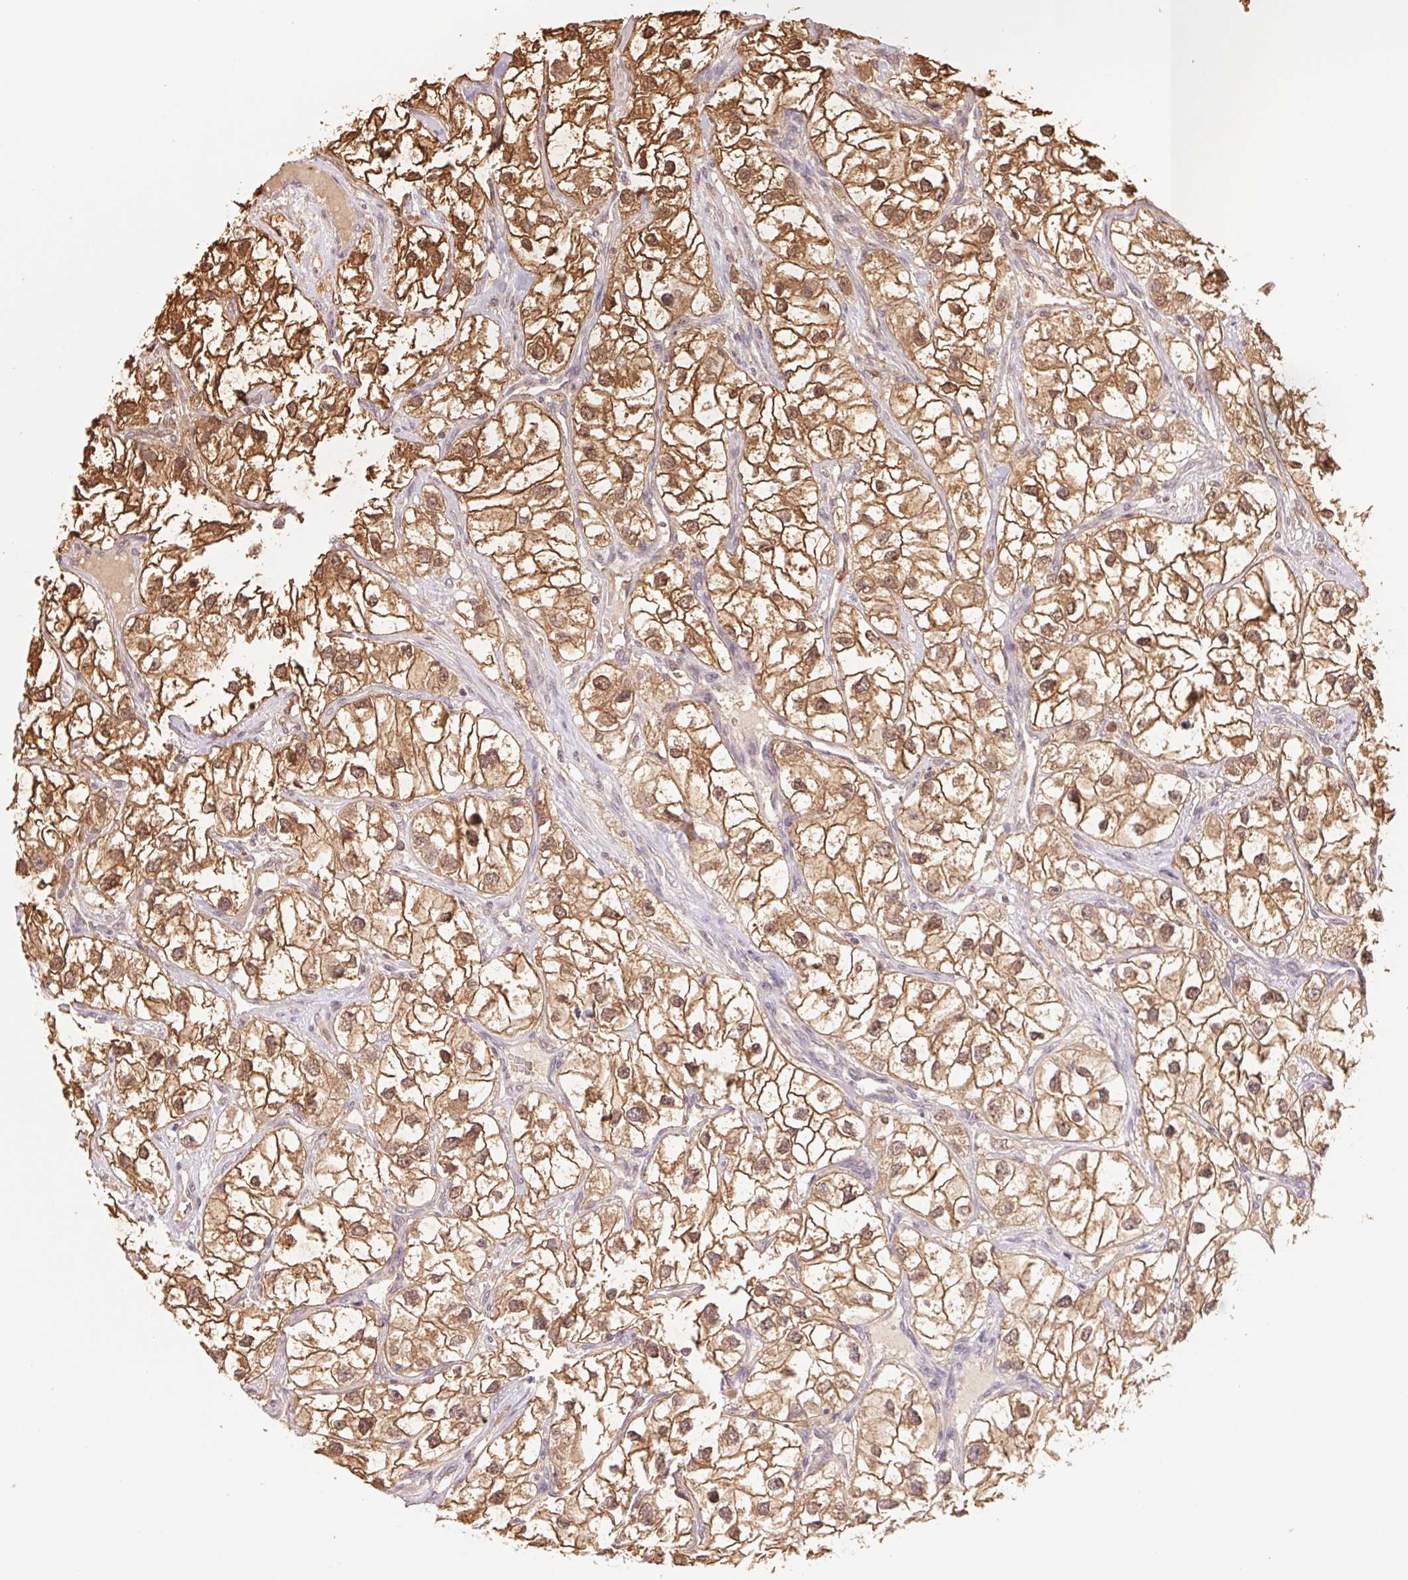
{"staining": {"intensity": "moderate", "quantity": ">75%", "location": "cytoplasmic/membranous,nuclear"}, "tissue": "renal cancer", "cell_type": "Tumor cells", "image_type": "cancer", "snomed": [{"axis": "morphology", "description": "Adenocarcinoma, NOS"}, {"axis": "topography", "description": "Kidney"}], "caption": "Immunohistochemical staining of human renal adenocarcinoma shows medium levels of moderate cytoplasmic/membranous and nuclear protein staining in about >75% of tumor cells.", "gene": "CDC123", "patient": {"sex": "male", "age": 59}}